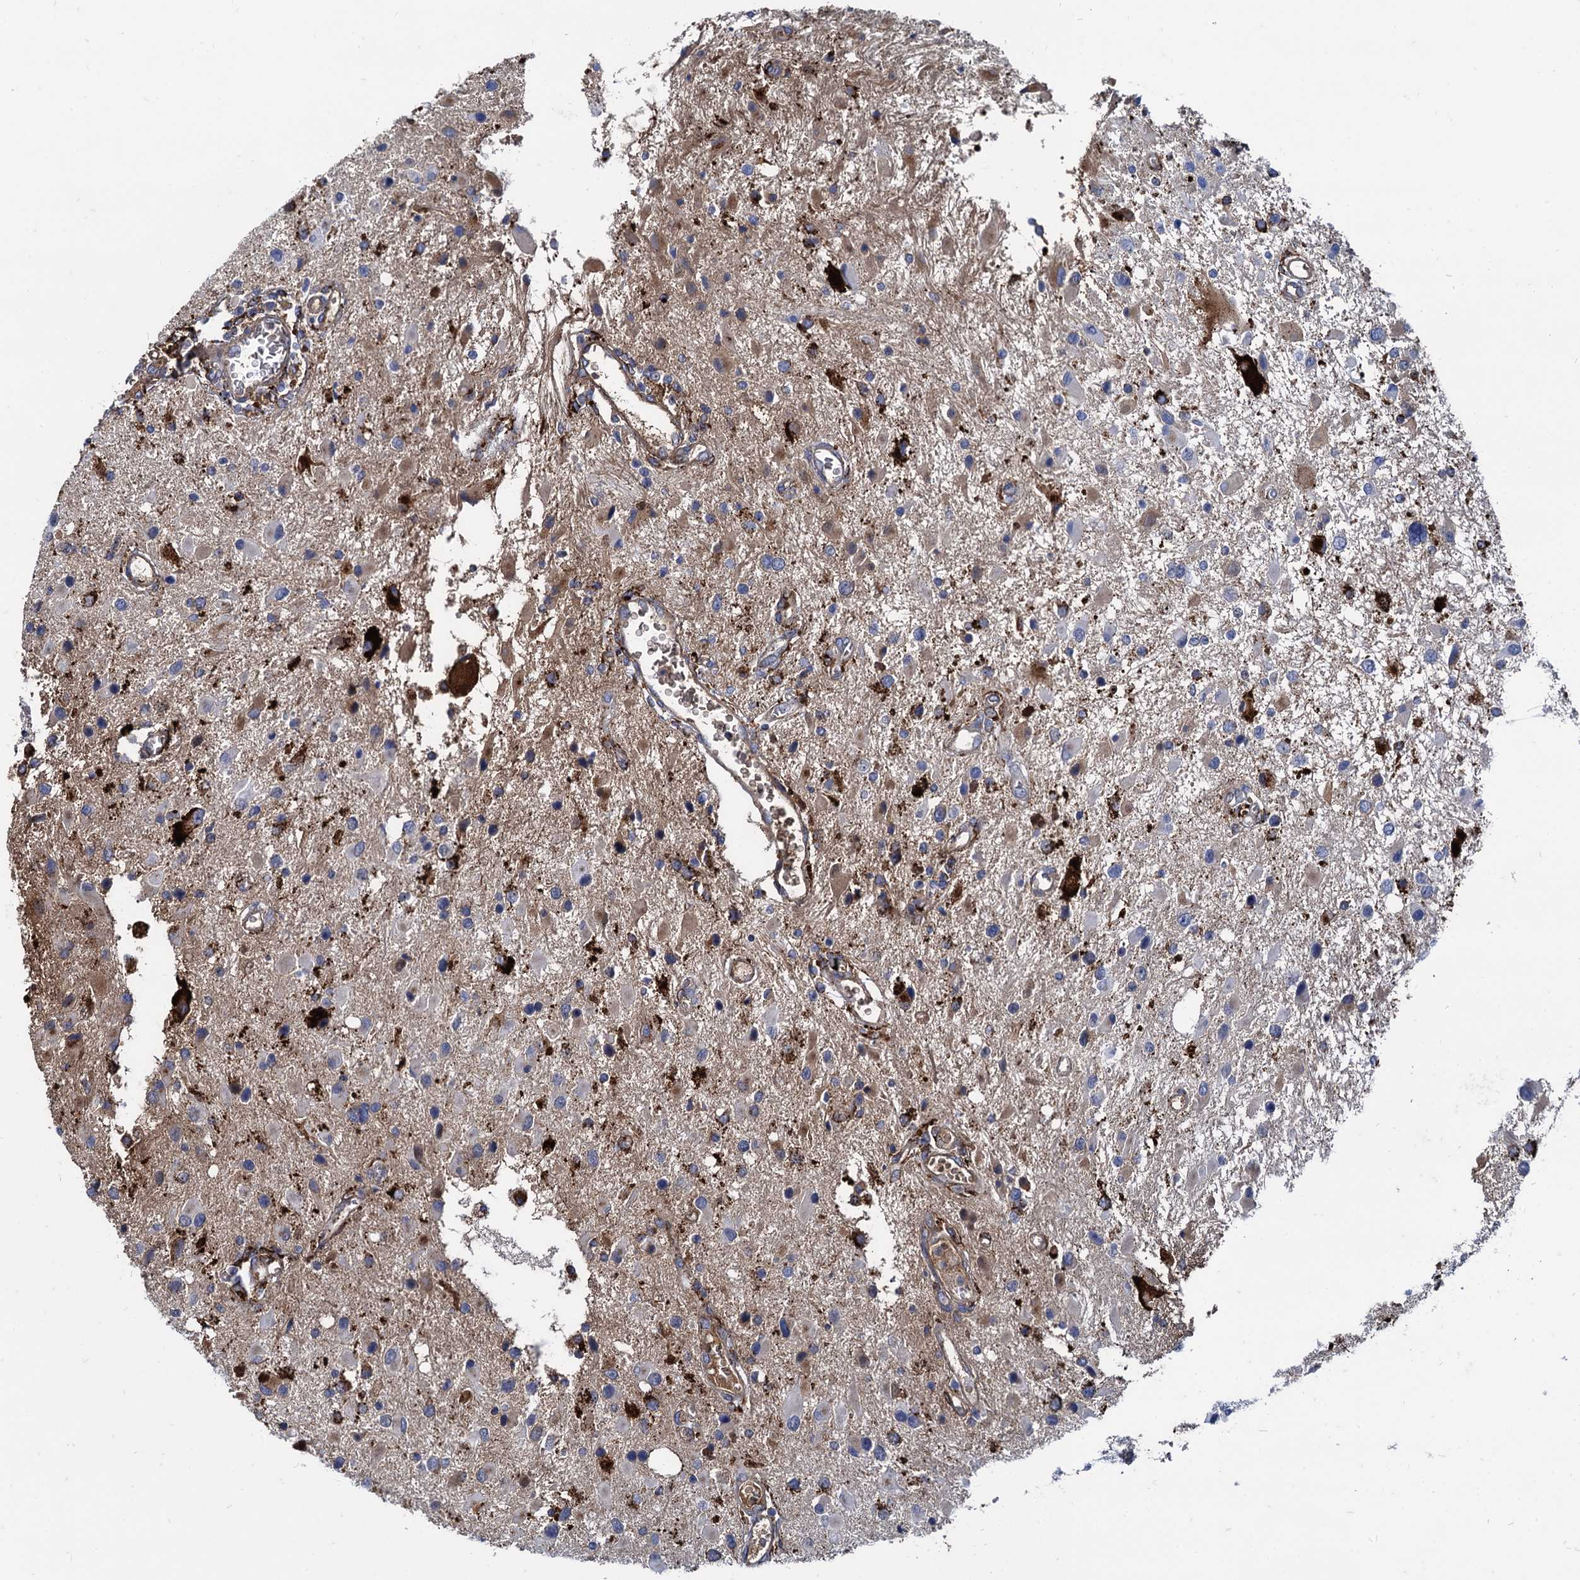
{"staining": {"intensity": "negative", "quantity": "none", "location": "none"}, "tissue": "glioma", "cell_type": "Tumor cells", "image_type": "cancer", "snomed": [{"axis": "morphology", "description": "Glioma, malignant, High grade"}, {"axis": "topography", "description": "Brain"}], "caption": "High magnification brightfield microscopy of malignant glioma (high-grade) stained with DAB (3,3'-diaminobenzidine) (brown) and counterstained with hematoxylin (blue): tumor cells show no significant positivity. (Stains: DAB immunohistochemistry (IHC) with hematoxylin counter stain, Microscopy: brightfield microscopy at high magnification).", "gene": "APOD", "patient": {"sex": "male", "age": 53}}